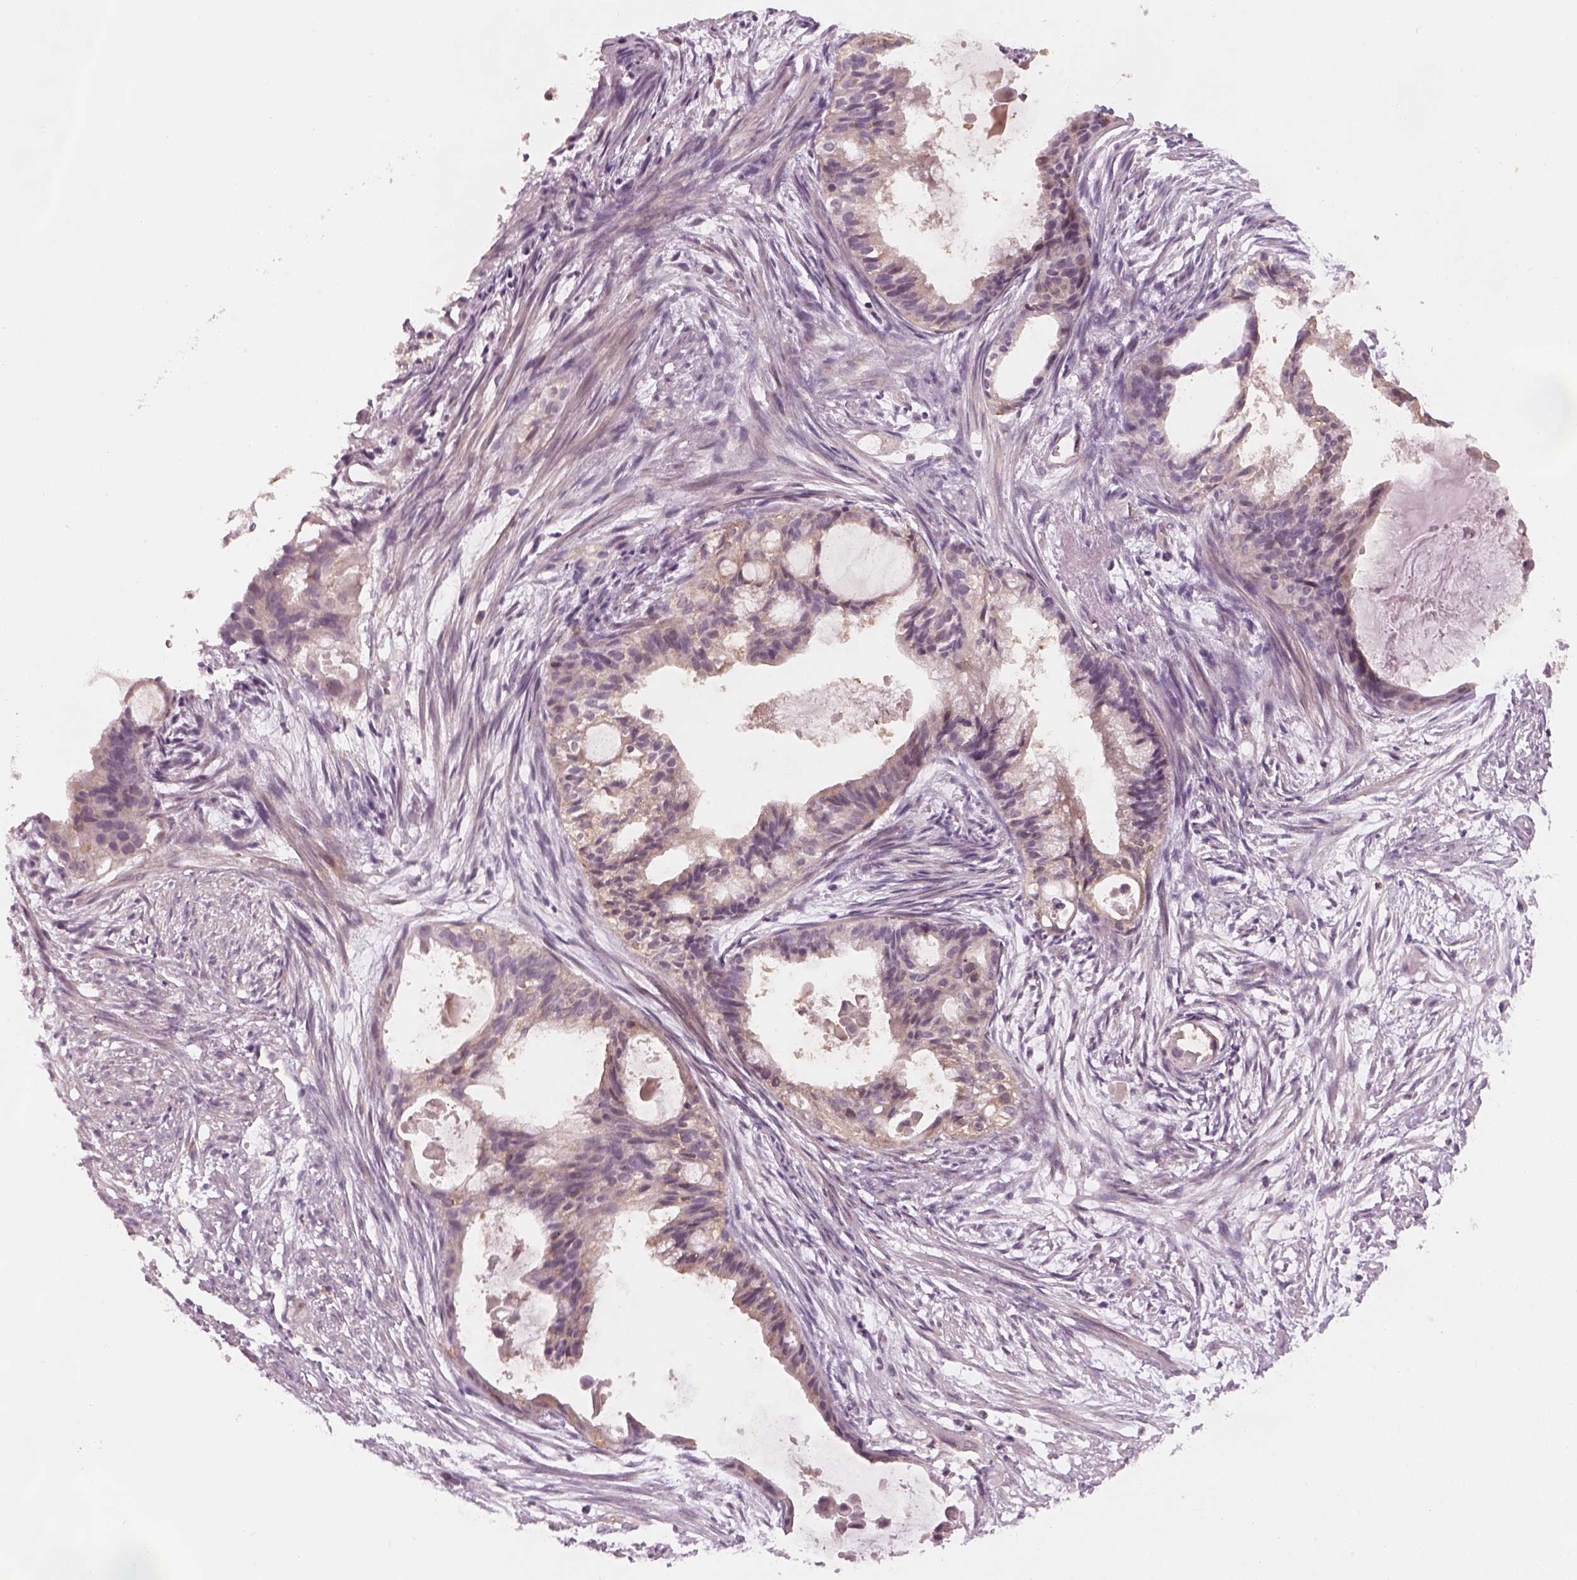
{"staining": {"intensity": "weak", "quantity": "<25%", "location": "cytoplasmic/membranous"}, "tissue": "endometrial cancer", "cell_type": "Tumor cells", "image_type": "cancer", "snomed": [{"axis": "morphology", "description": "Adenocarcinoma, NOS"}, {"axis": "topography", "description": "Endometrium"}], "caption": "High power microscopy image of an IHC histopathology image of endometrial cancer, revealing no significant staining in tumor cells.", "gene": "GDNF", "patient": {"sex": "female", "age": 86}}